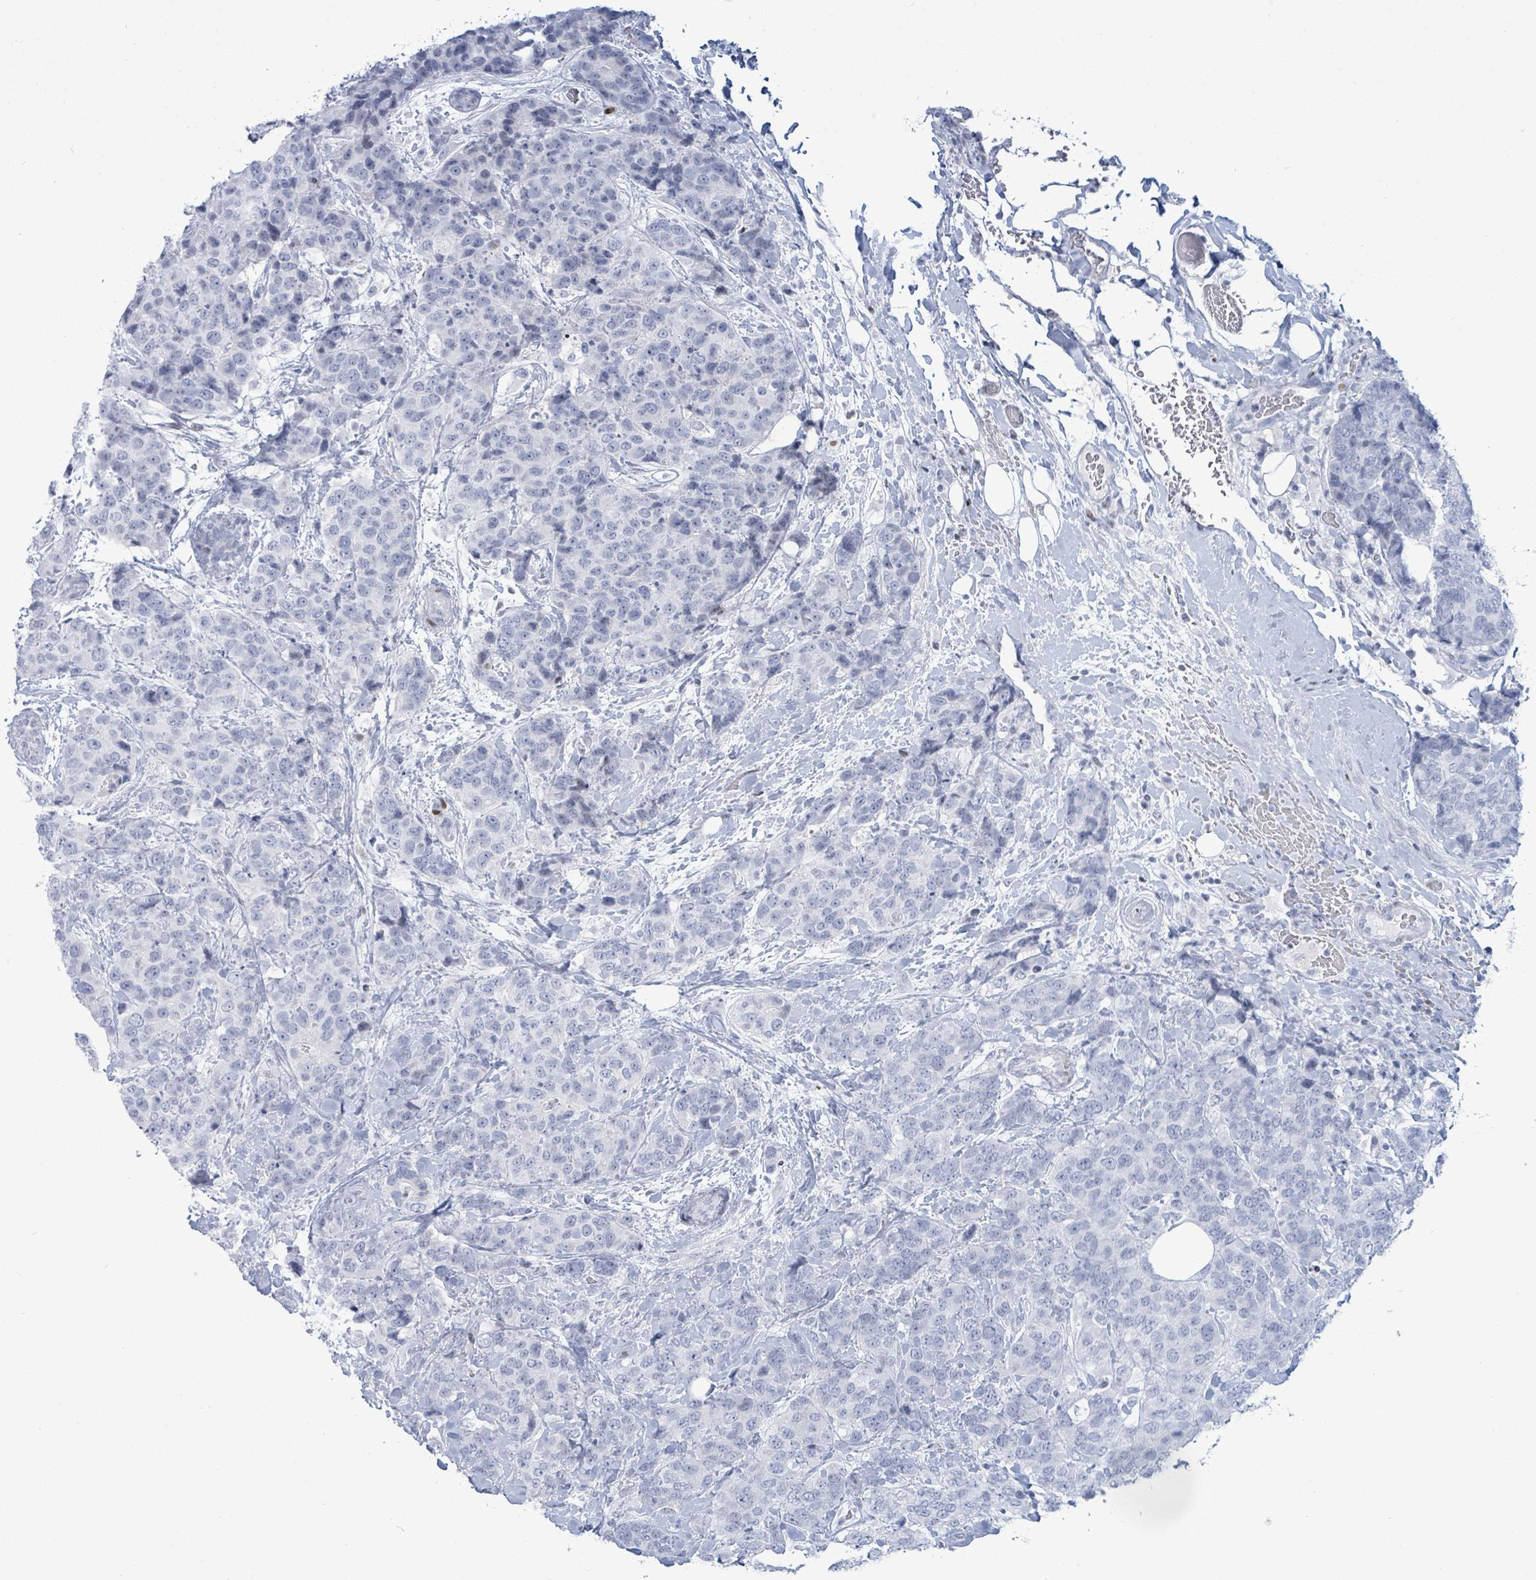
{"staining": {"intensity": "negative", "quantity": "none", "location": "none"}, "tissue": "breast cancer", "cell_type": "Tumor cells", "image_type": "cancer", "snomed": [{"axis": "morphology", "description": "Lobular carcinoma"}, {"axis": "topography", "description": "Breast"}], "caption": "The immunohistochemistry photomicrograph has no significant staining in tumor cells of lobular carcinoma (breast) tissue.", "gene": "MALL", "patient": {"sex": "female", "age": 59}}